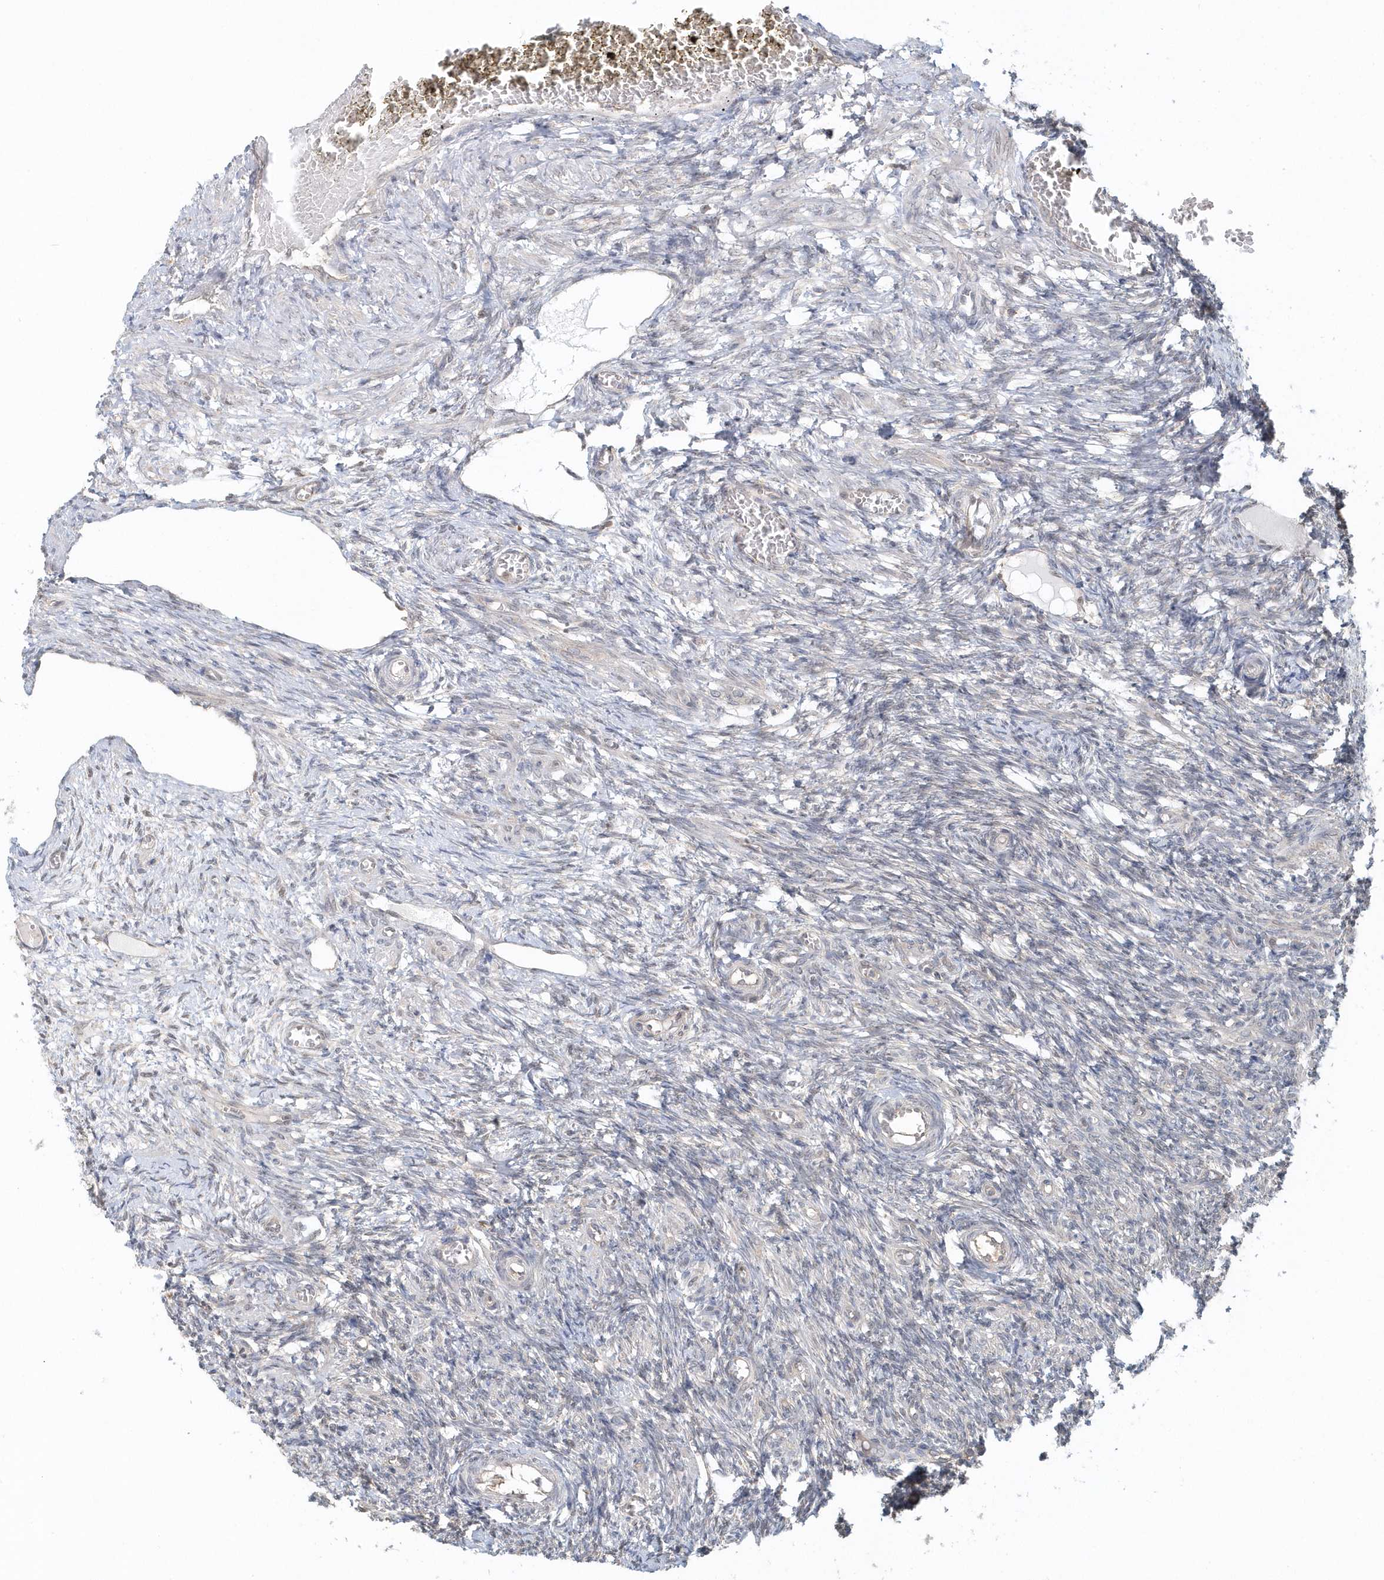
{"staining": {"intensity": "negative", "quantity": "none", "location": "none"}, "tissue": "ovary", "cell_type": "Ovarian stroma cells", "image_type": "normal", "snomed": [{"axis": "morphology", "description": "Normal tissue, NOS"}, {"axis": "topography", "description": "Ovary"}], "caption": "High power microscopy photomicrograph of an IHC micrograph of normal ovary, revealing no significant staining in ovarian stroma cells. The staining is performed using DAB brown chromogen with nuclei counter-stained in using hematoxylin.", "gene": "PSMD6", "patient": {"sex": "female", "age": 27}}